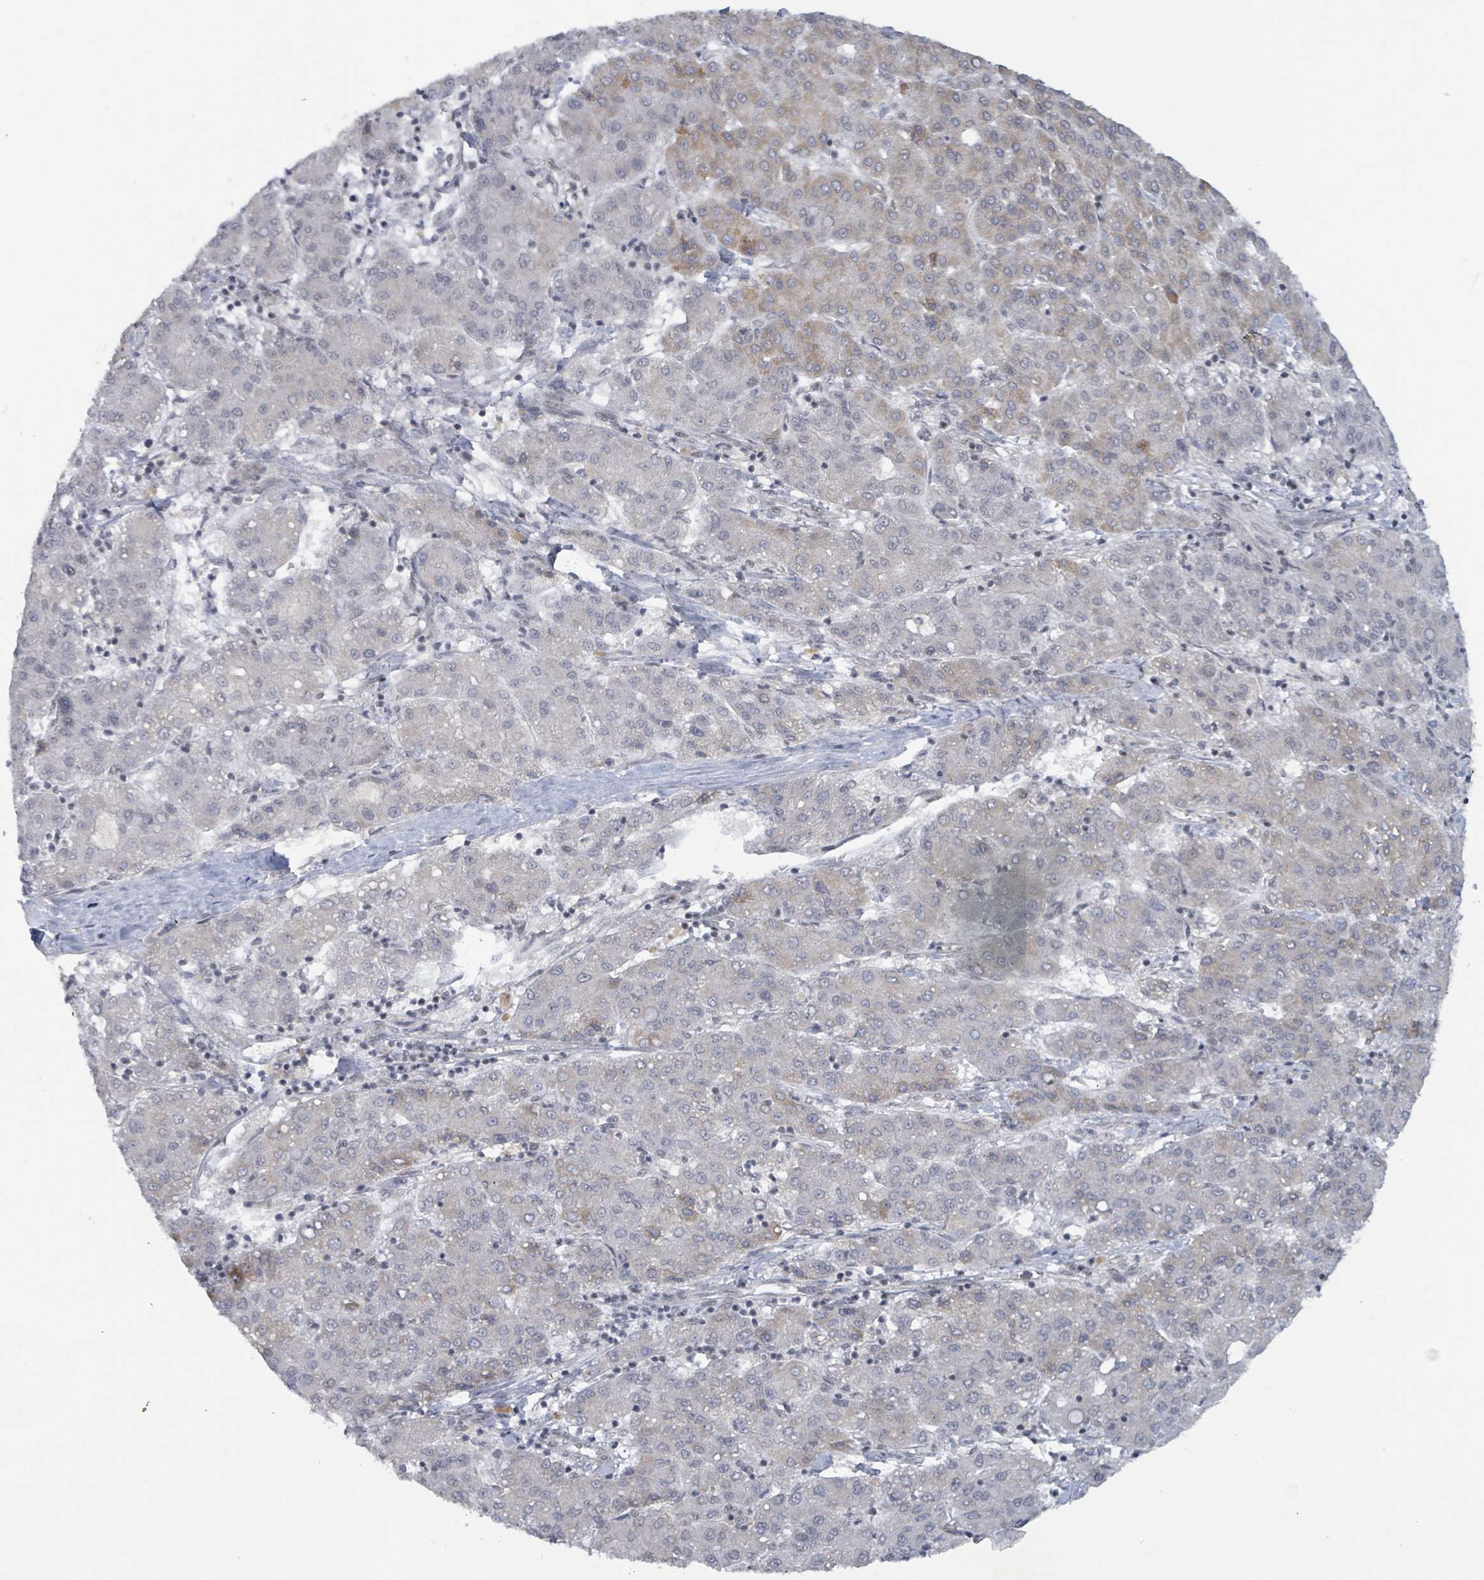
{"staining": {"intensity": "weak", "quantity": "<25%", "location": "cytoplasmic/membranous"}, "tissue": "liver cancer", "cell_type": "Tumor cells", "image_type": "cancer", "snomed": [{"axis": "morphology", "description": "Carcinoma, Hepatocellular, NOS"}, {"axis": "topography", "description": "Liver"}], "caption": "Hepatocellular carcinoma (liver) was stained to show a protein in brown. There is no significant staining in tumor cells.", "gene": "BANP", "patient": {"sex": "male", "age": 65}}